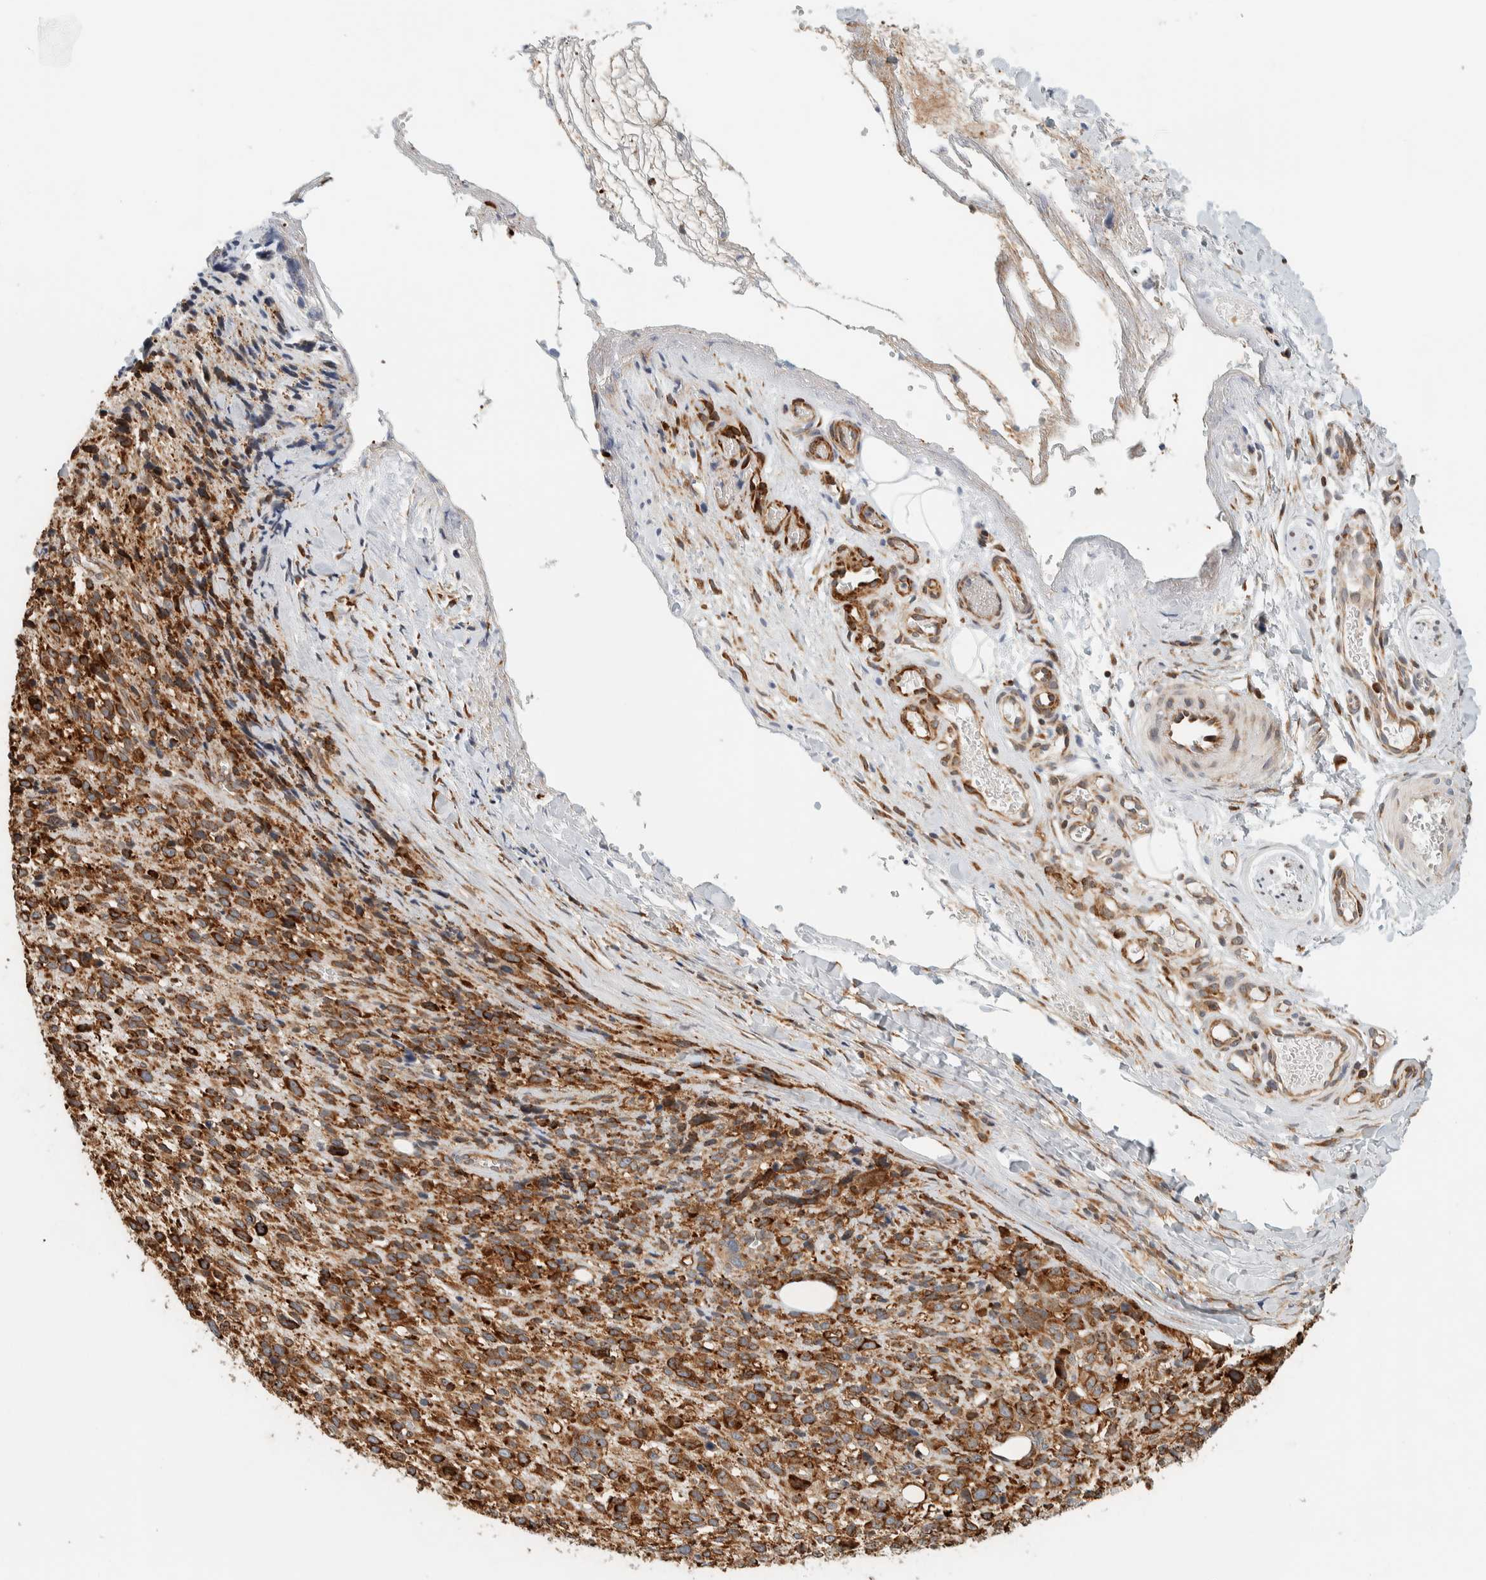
{"staining": {"intensity": "moderate", "quantity": ">75%", "location": "cytoplasmic/membranous"}, "tissue": "melanoma", "cell_type": "Tumor cells", "image_type": "cancer", "snomed": [{"axis": "morphology", "description": "Malignant melanoma, NOS"}, {"axis": "topography", "description": "Skin"}], "caption": "Immunohistochemistry (IHC) image of malignant melanoma stained for a protein (brown), which exhibits medium levels of moderate cytoplasmic/membranous staining in about >75% of tumor cells.", "gene": "LLGL2", "patient": {"sex": "female", "age": 55}}